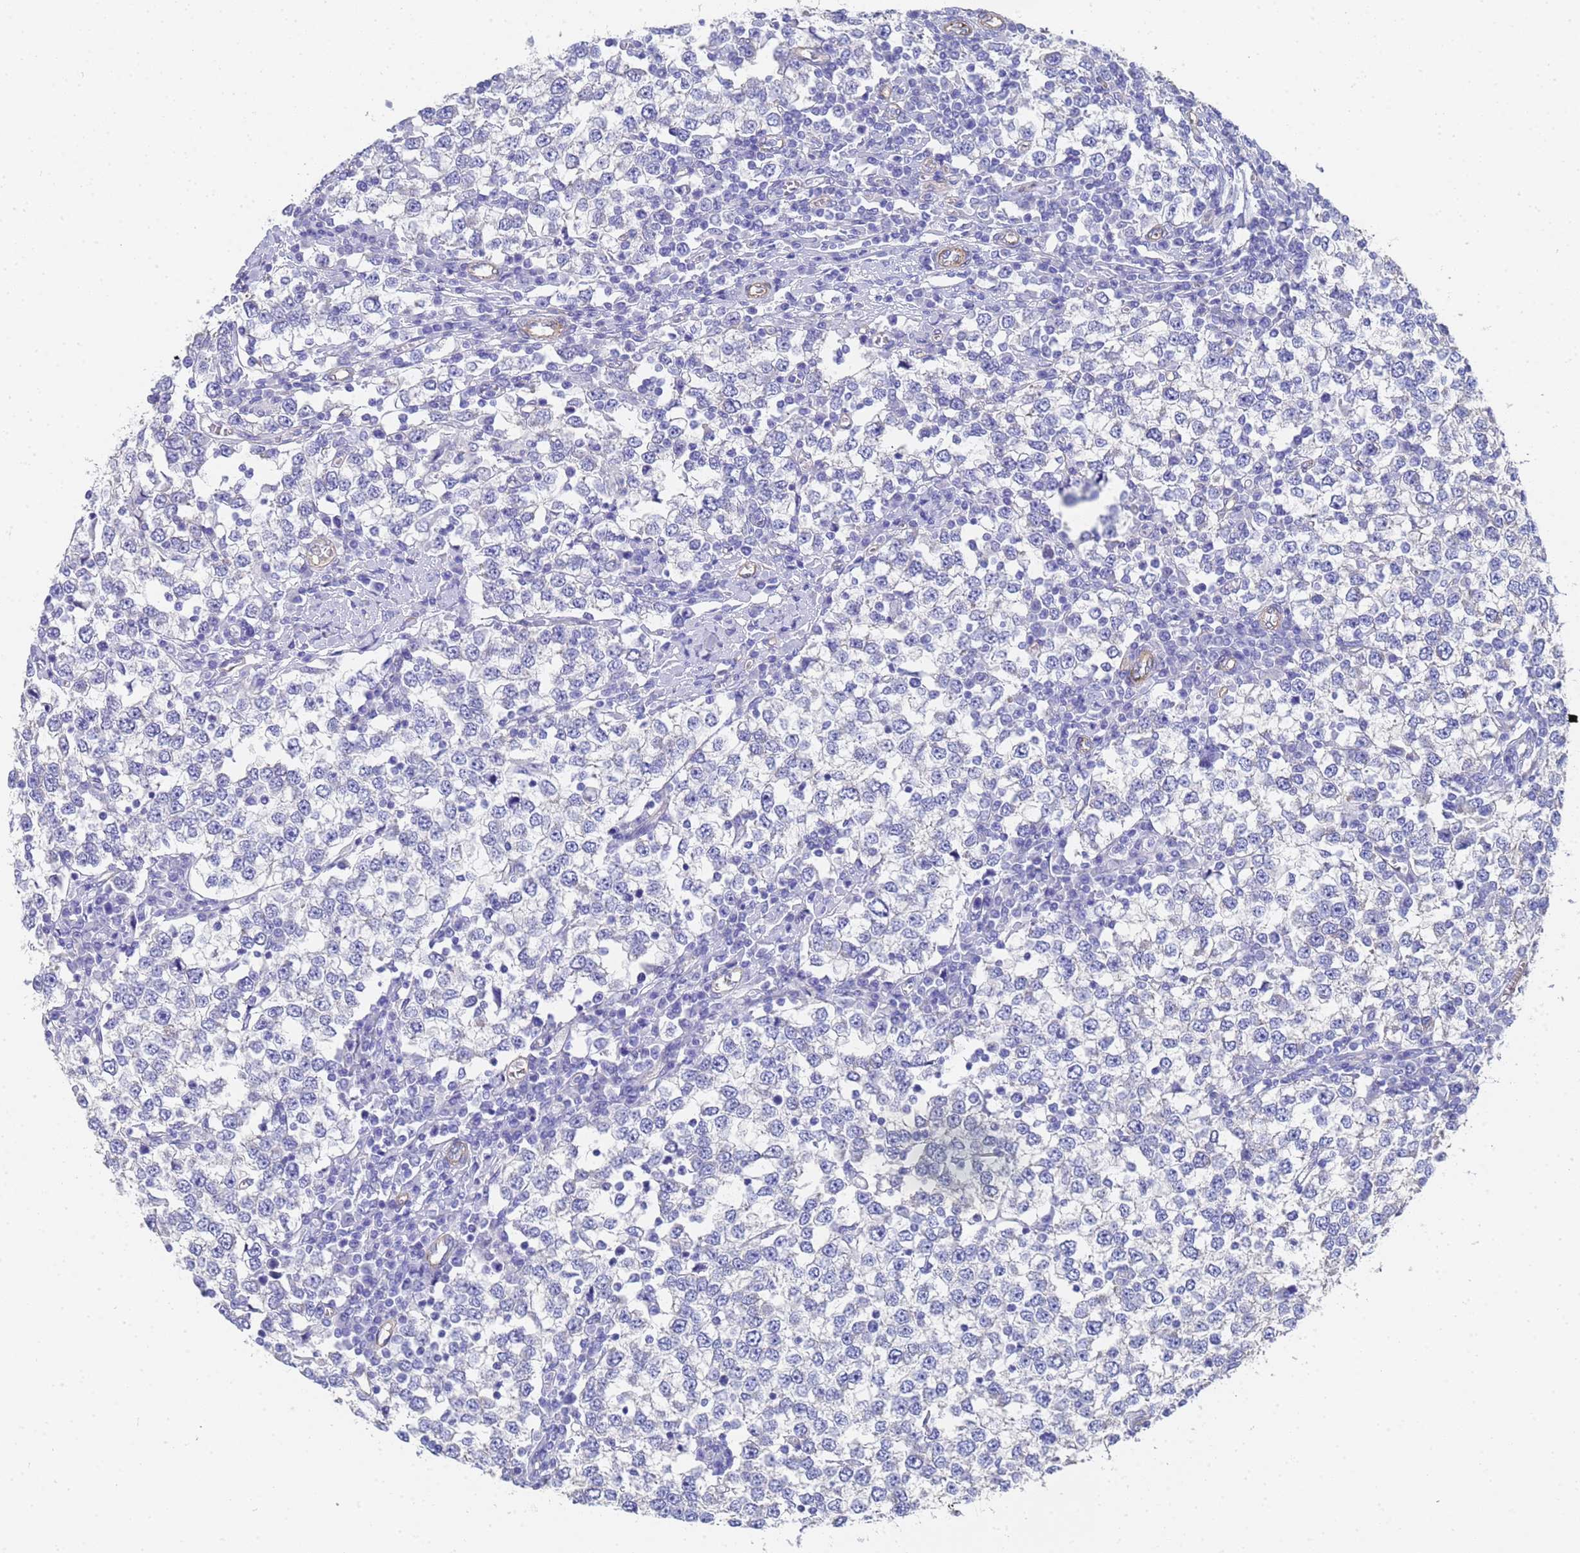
{"staining": {"intensity": "negative", "quantity": "none", "location": "none"}, "tissue": "testis cancer", "cell_type": "Tumor cells", "image_type": "cancer", "snomed": [{"axis": "morphology", "description": "Seminoma, NOS"}, {"axis": "topography", "description": "Testis"}], "caption": "This micrograph is of testis cancer (seminoma) stained with immunohistochemistry to label a protein in brown with the nuclei are counter-stained blue. There is no staining in tumor cells.", "gene": "TUBB1", "patient": {"sex": "male", "age": 65}}